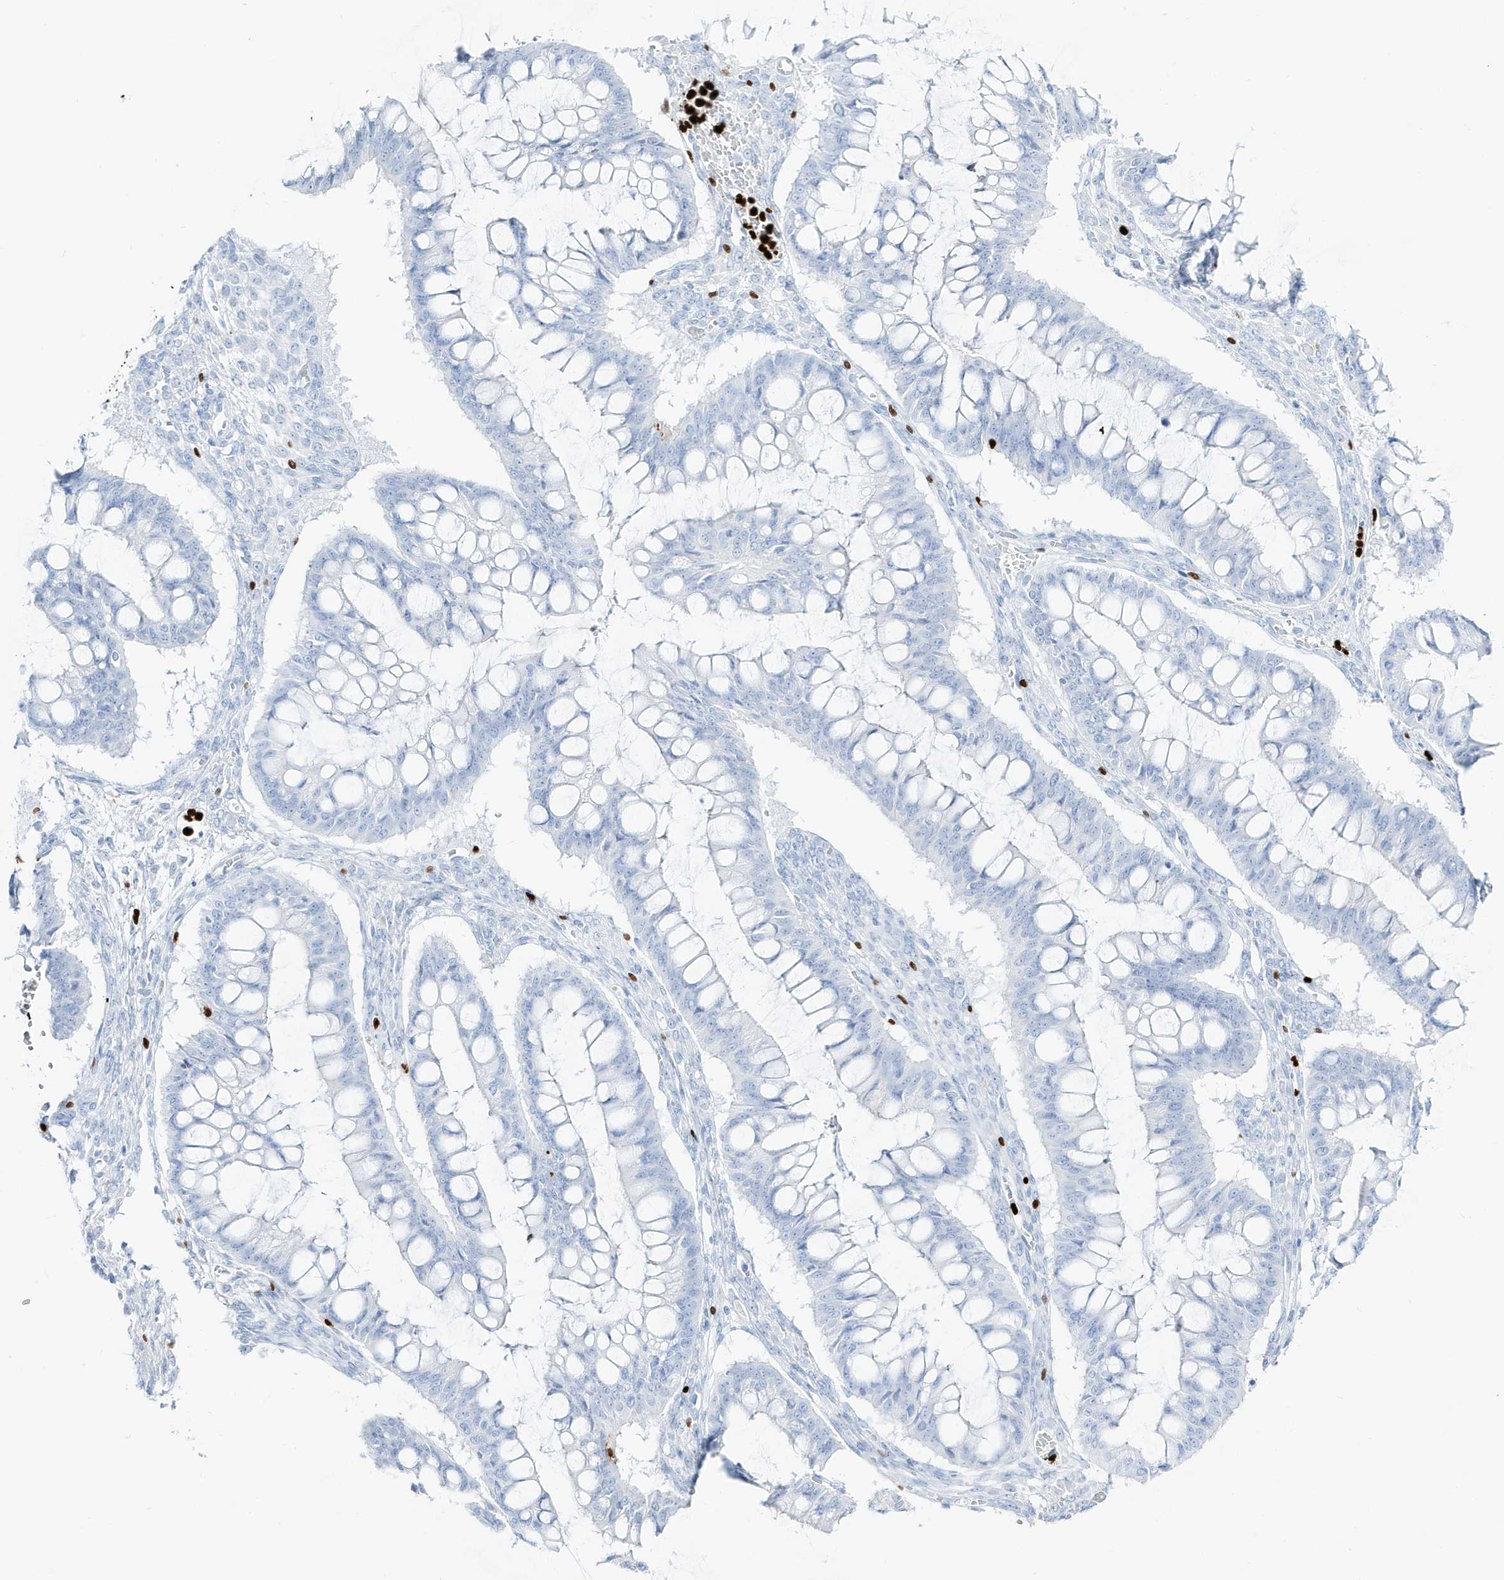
{"staining": {"intensity": "negative", "quantity": "none", "location": "none"}, "tissue": "ovarian cancer", "cell_type": "Tumor cells", "image_type": "cancer", "snomed": [{"axis": "morphology", "description": "Cystadenocarcinoma, mucinous, NOS"}, {"axis": "topography", "description": "Ovary"}], "caption": "Ovarian cancer (mucinous cystadenocarcinoma) was stained to show a protein in brown. There is no significant expression in tumor cells.", "gene": "MNDA", "patient": {"sex": "female", "age": 73}}